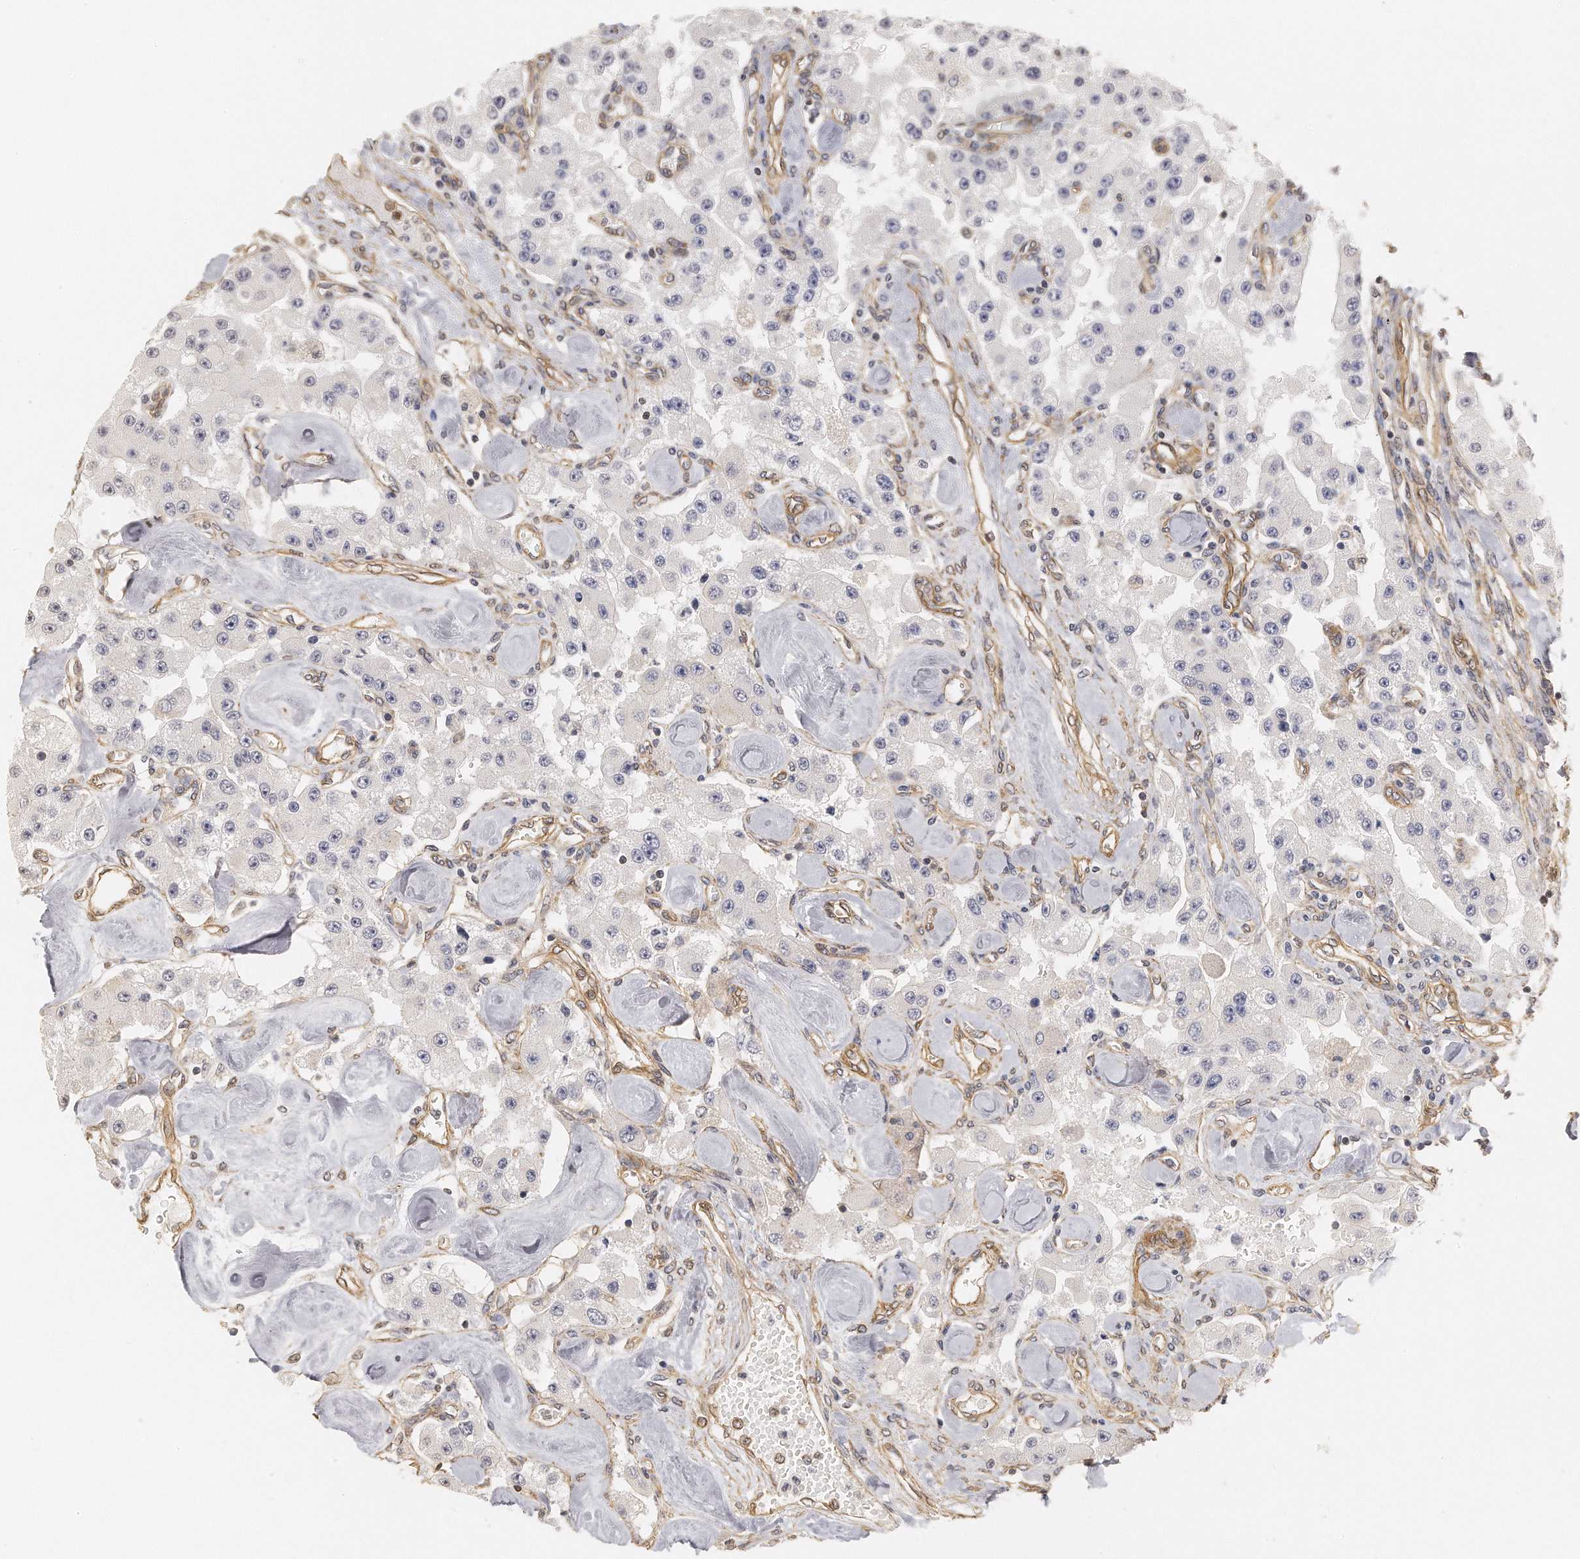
{"staining": {"intensity": "negative", "quantity": "none", "location": "none"}, "tissue": "carcinoid", "cell_type": "Tumor cells", "image_type": "cancer", "snomed": [{"axis": "morphology", "description": "Carcinoid, malignant, NOS"}, {"axis": "topography", "description": "Pancreas"}], "caption": "Protein analysis of carcinoid reveals no significant positivity in tumor cells.", "gene": "CHST7", "patient": {"sex": "male", "age": 41}}